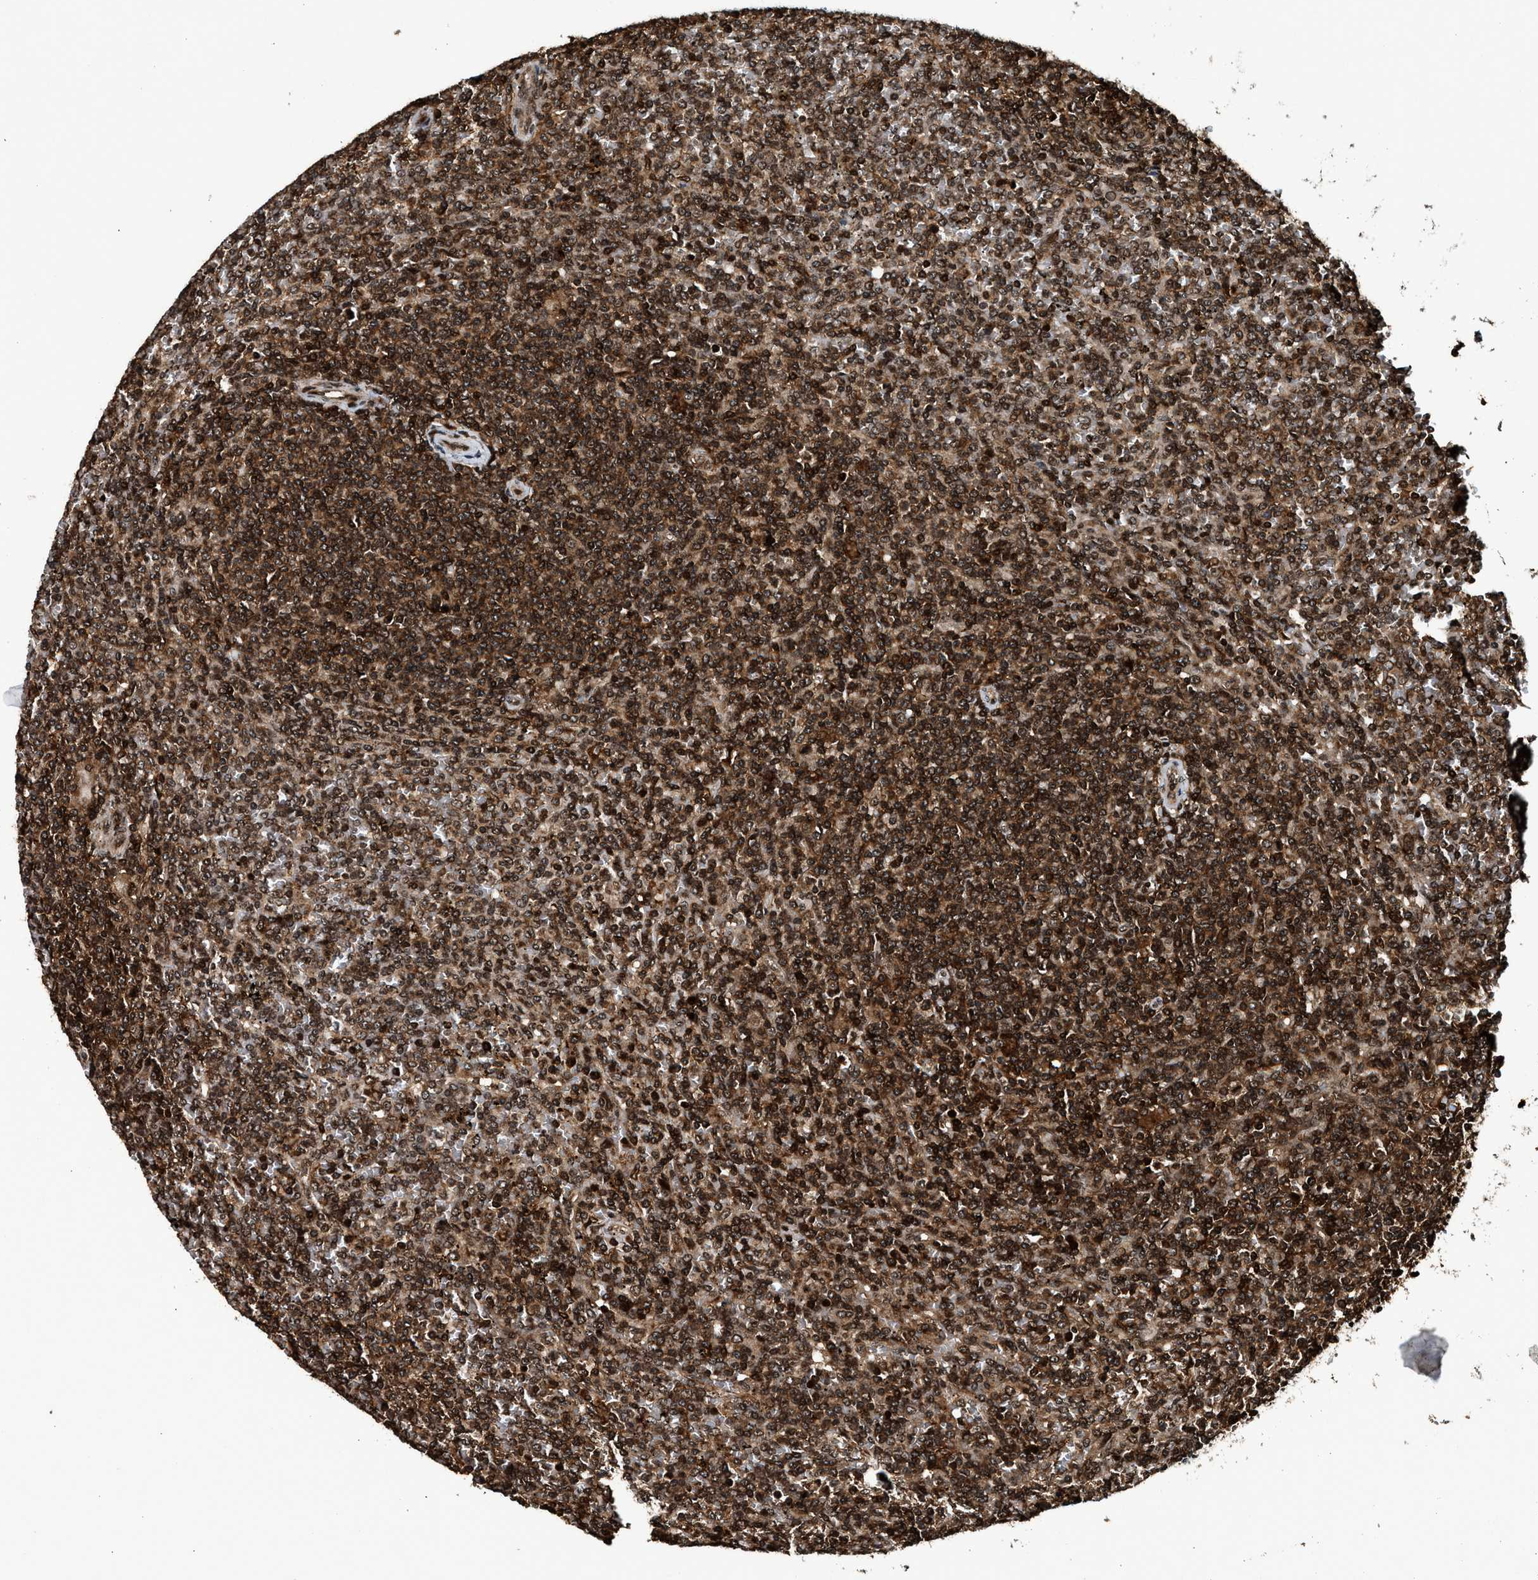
{"staining": {"intensity": "strong", "quantity": ">75%", "location": "cytoplasmic/membranous,nuclear"}, "tissue": "lymphoma", "cell_type": "Tumor cells", "image_type": "cancer", "snomed": [{"axis": "morphology", "description": "Malignant lymphoma, non-Hodgkin's type, Low grade"}, {"axis": "topography", "description": "Spleen"}], "caption": "The histopathology image exhibits a brown stain indicating the presence of a protein in the cytoplasmic/membranous and nuclear of tumor cells in lymphoma. (Brightfield microscopy of DAB IHC at high magnification).", "gene": "MDM2", "patient": {"sex": "female", "age": 19}}